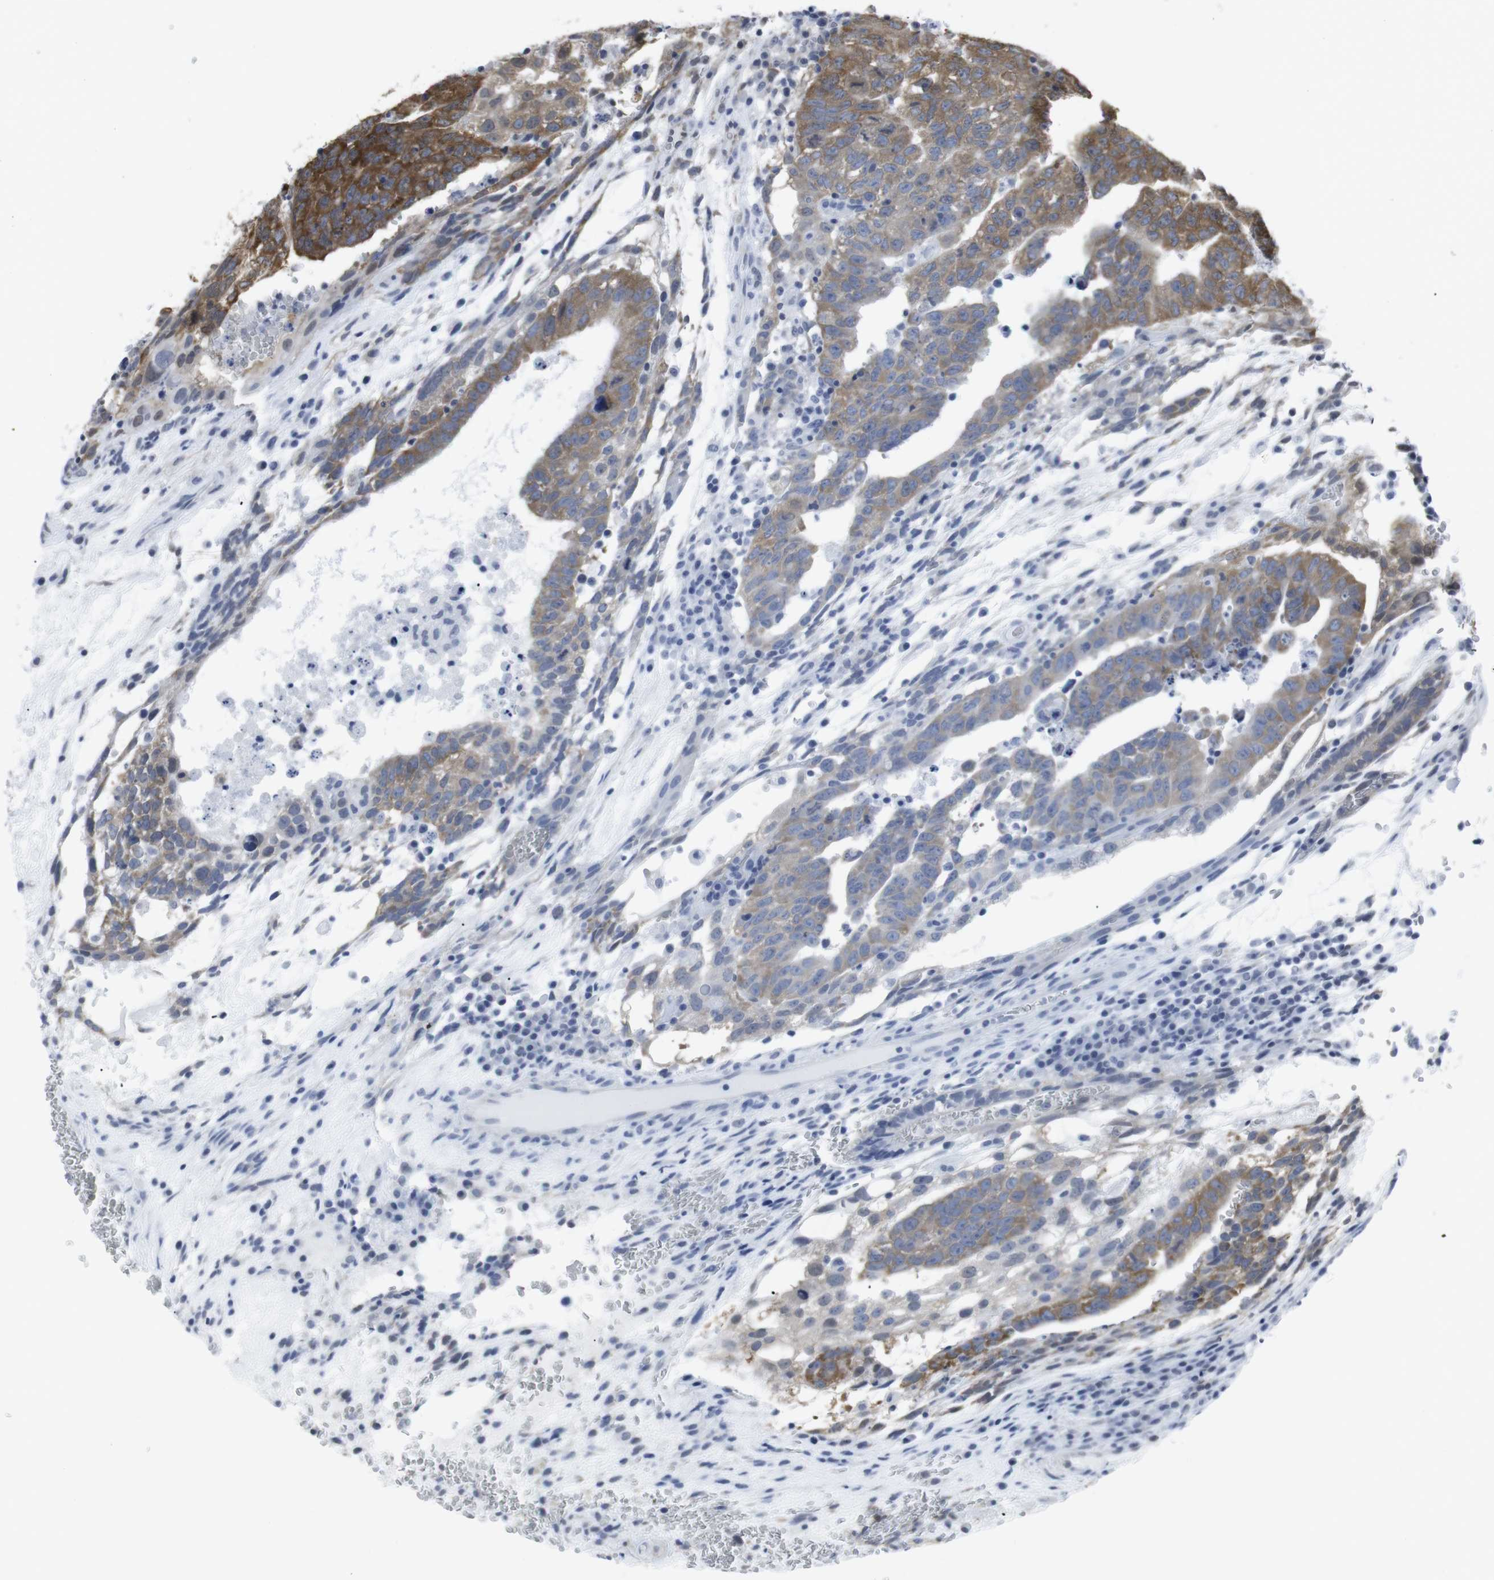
{"staining": {"intensity": "strong", "quantity": ">75%", "location": "cytoplasmic/membranous"}, "tissue": "testis cancer", "cell_type": "Tumor cells", "image_type": "cancer", "snomed": [{"axis": "morphology", "description": "Seminoma, NOS"}, {"axis": "morphology", "description": "Carcinoma, Embryonal, NOS"}, {"axis": "topography", "description": "Testis"}], "caption": "Human testis embryonal carcinoma stained for a protein (brown) shows strong cytoplasmic/membranous positive positivity in approximately >75% of tumor cells.", "gene": "GEMIN2", "patient": {"sex": "male", "age": 52}}